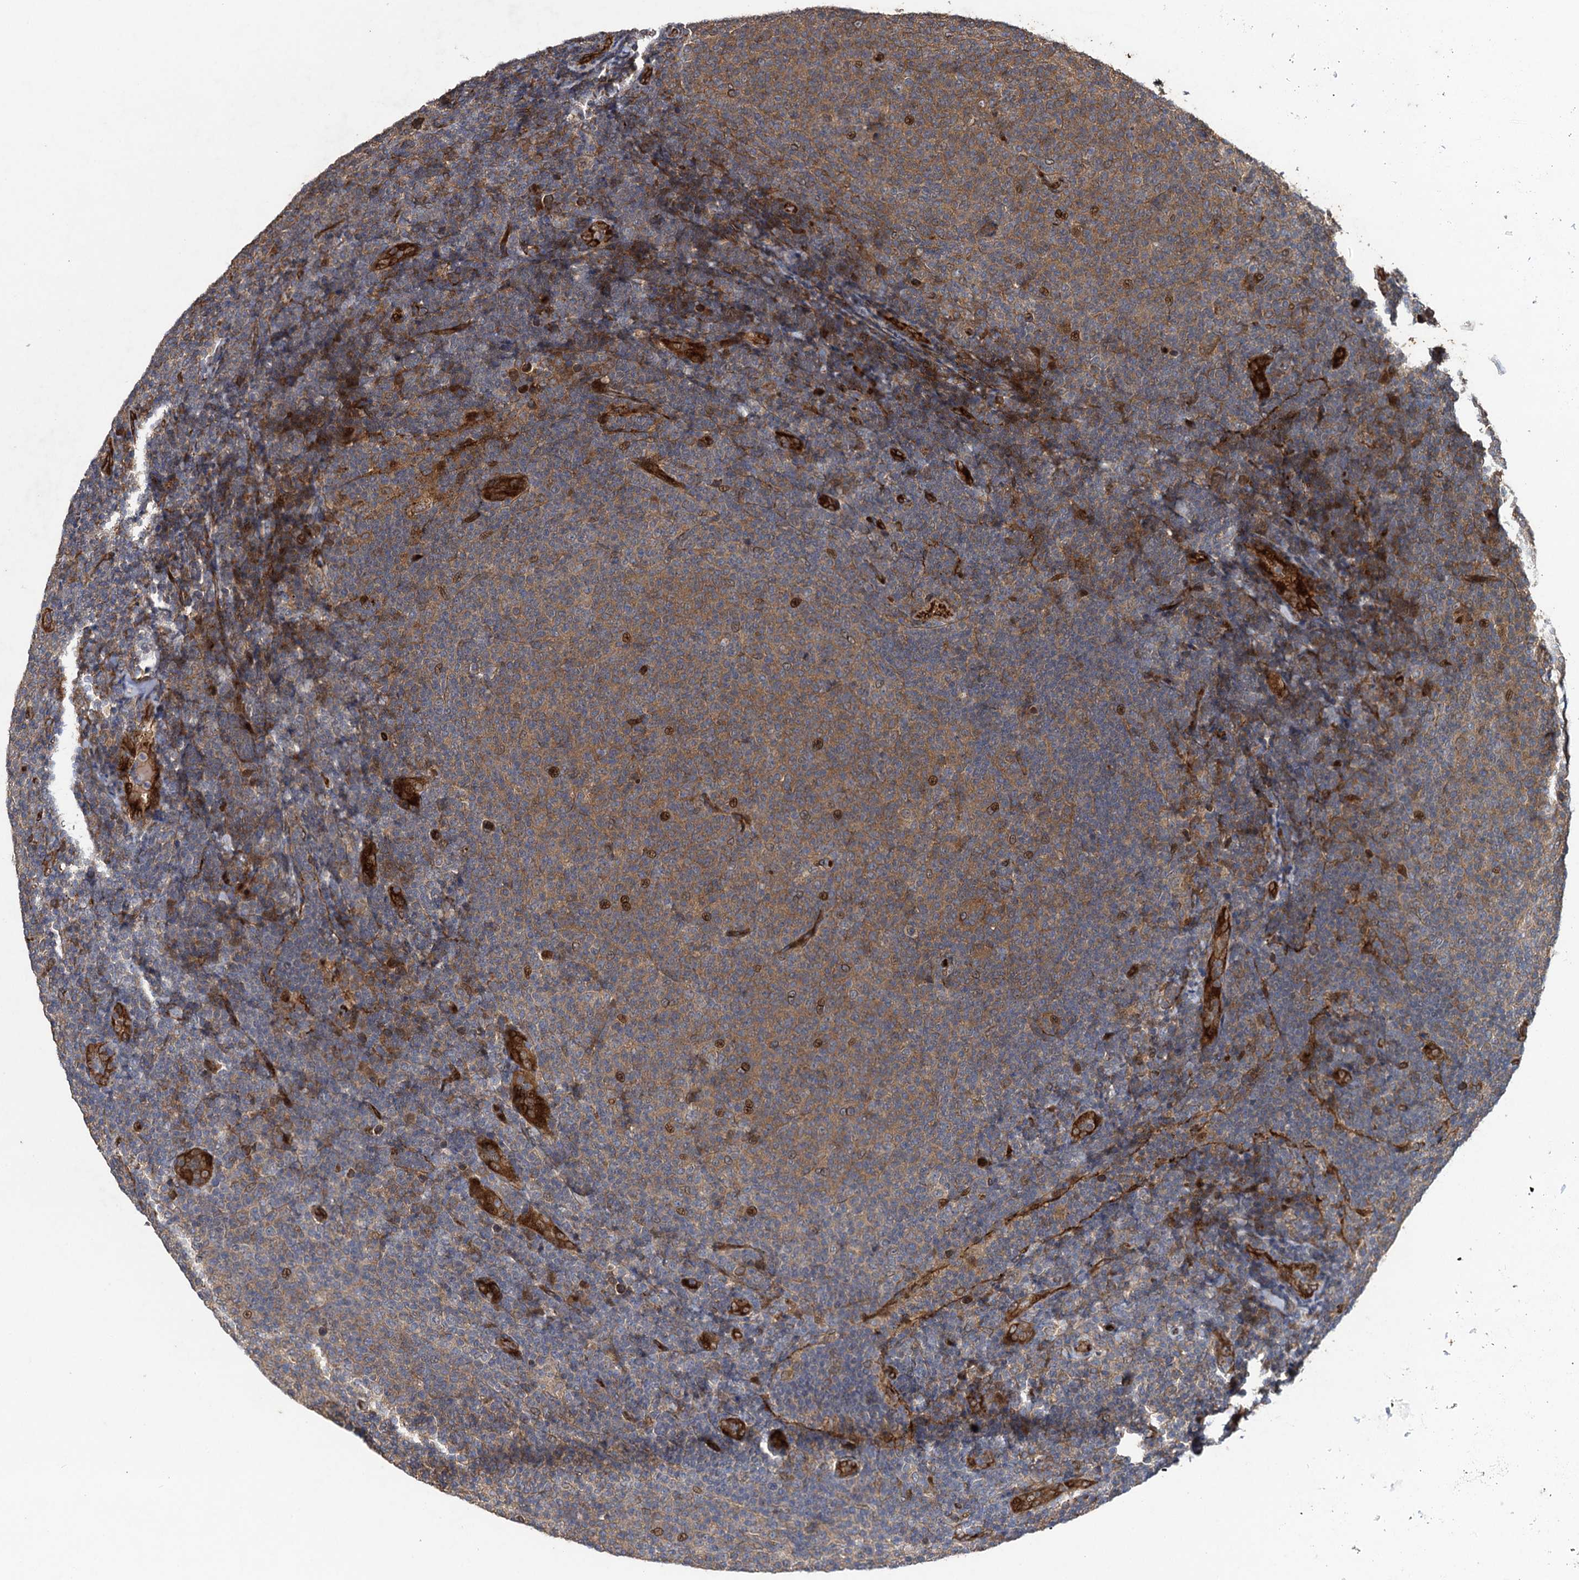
{"staining": {"intensity": "weak", "quantity": ">75%", "location": "cytoplasmic/membranous"}, "tissue": "lymphoma", "cell_type": "Tumor cells", "image_type": "cancer", "snomed": [{"axis": "morphology", "description": "Malignant lymphoma, non-Hodgkin's type, Low grade"}, {"axis": "topography", "description": "Lymph node"}], "caption": "IHC staining of low-grade malignant lymphoma, non-Hodgkin's type, which displays low levels of weak cytoplasmic/membranous expression in about >75% of tumor cells indicating weak cytoplasmic/membranous protein staining. The staining was performed using DAB (brown) for protein detection and nuclei were counterstained in hematoxylin (blue).", "gene": "RHOBTB1", "patient": {"sex": "male", "age": 66}}